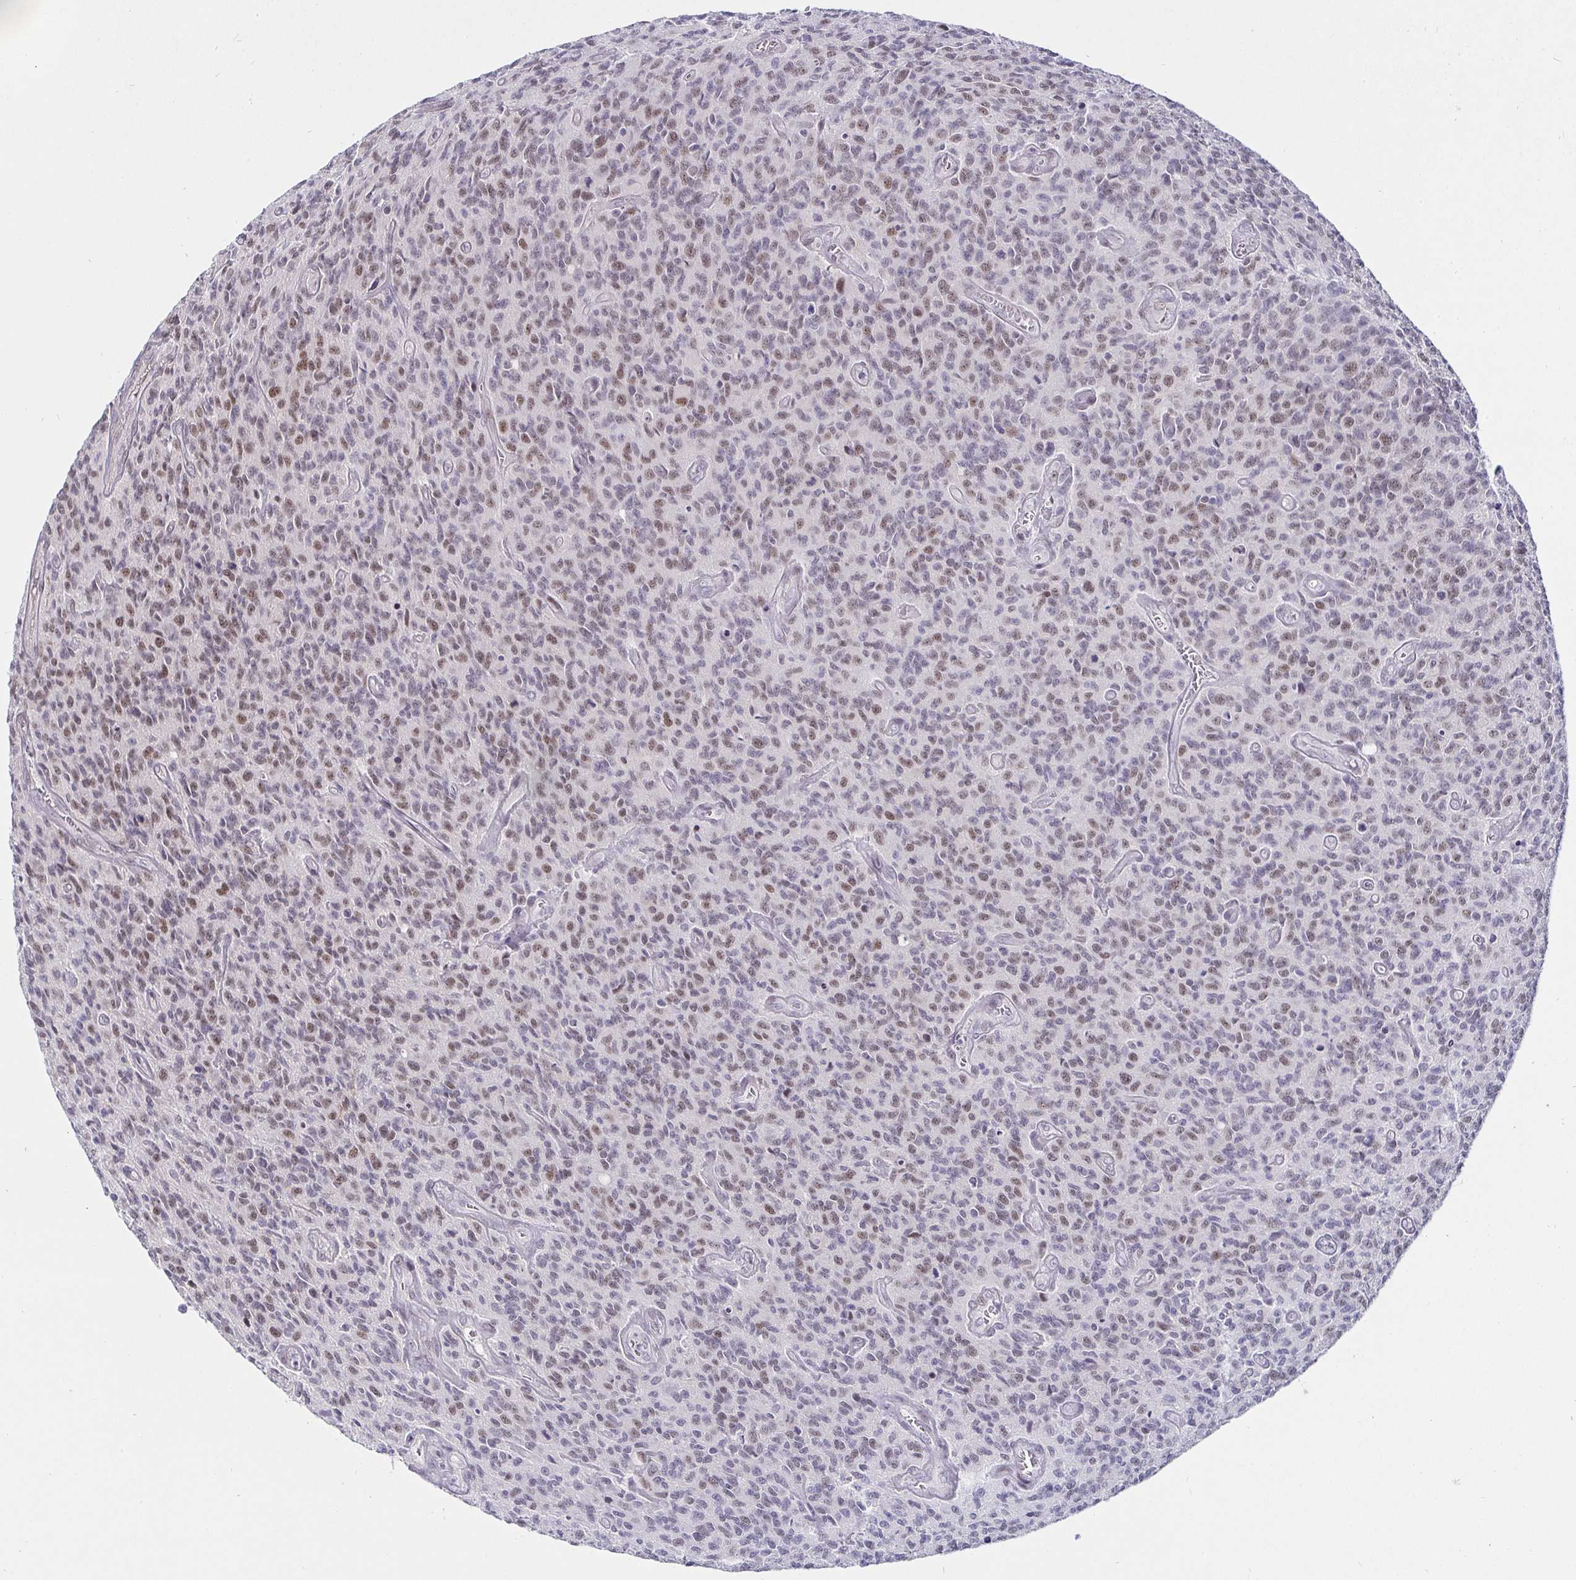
{"staining": {"intensity": "weak", "quantity": "25%-75%", "location": "nuclear"}, "tissue": "glioma", "cell_type": "Tumor cells", "image_type": "cancer", "snomed": [{"axis": "morphology", "description": "Glioma, malignant, High grade"}, {"axis": "topography", "description": "Brain"}], "caption": "Protein expression analysis of human glioma reveals weak nuclear positivity in about 25%-75% of tumor cells. Nuclei are stained in blue.", "gene": "MLH1", "patient": {"sex": "male", "age": 76}}